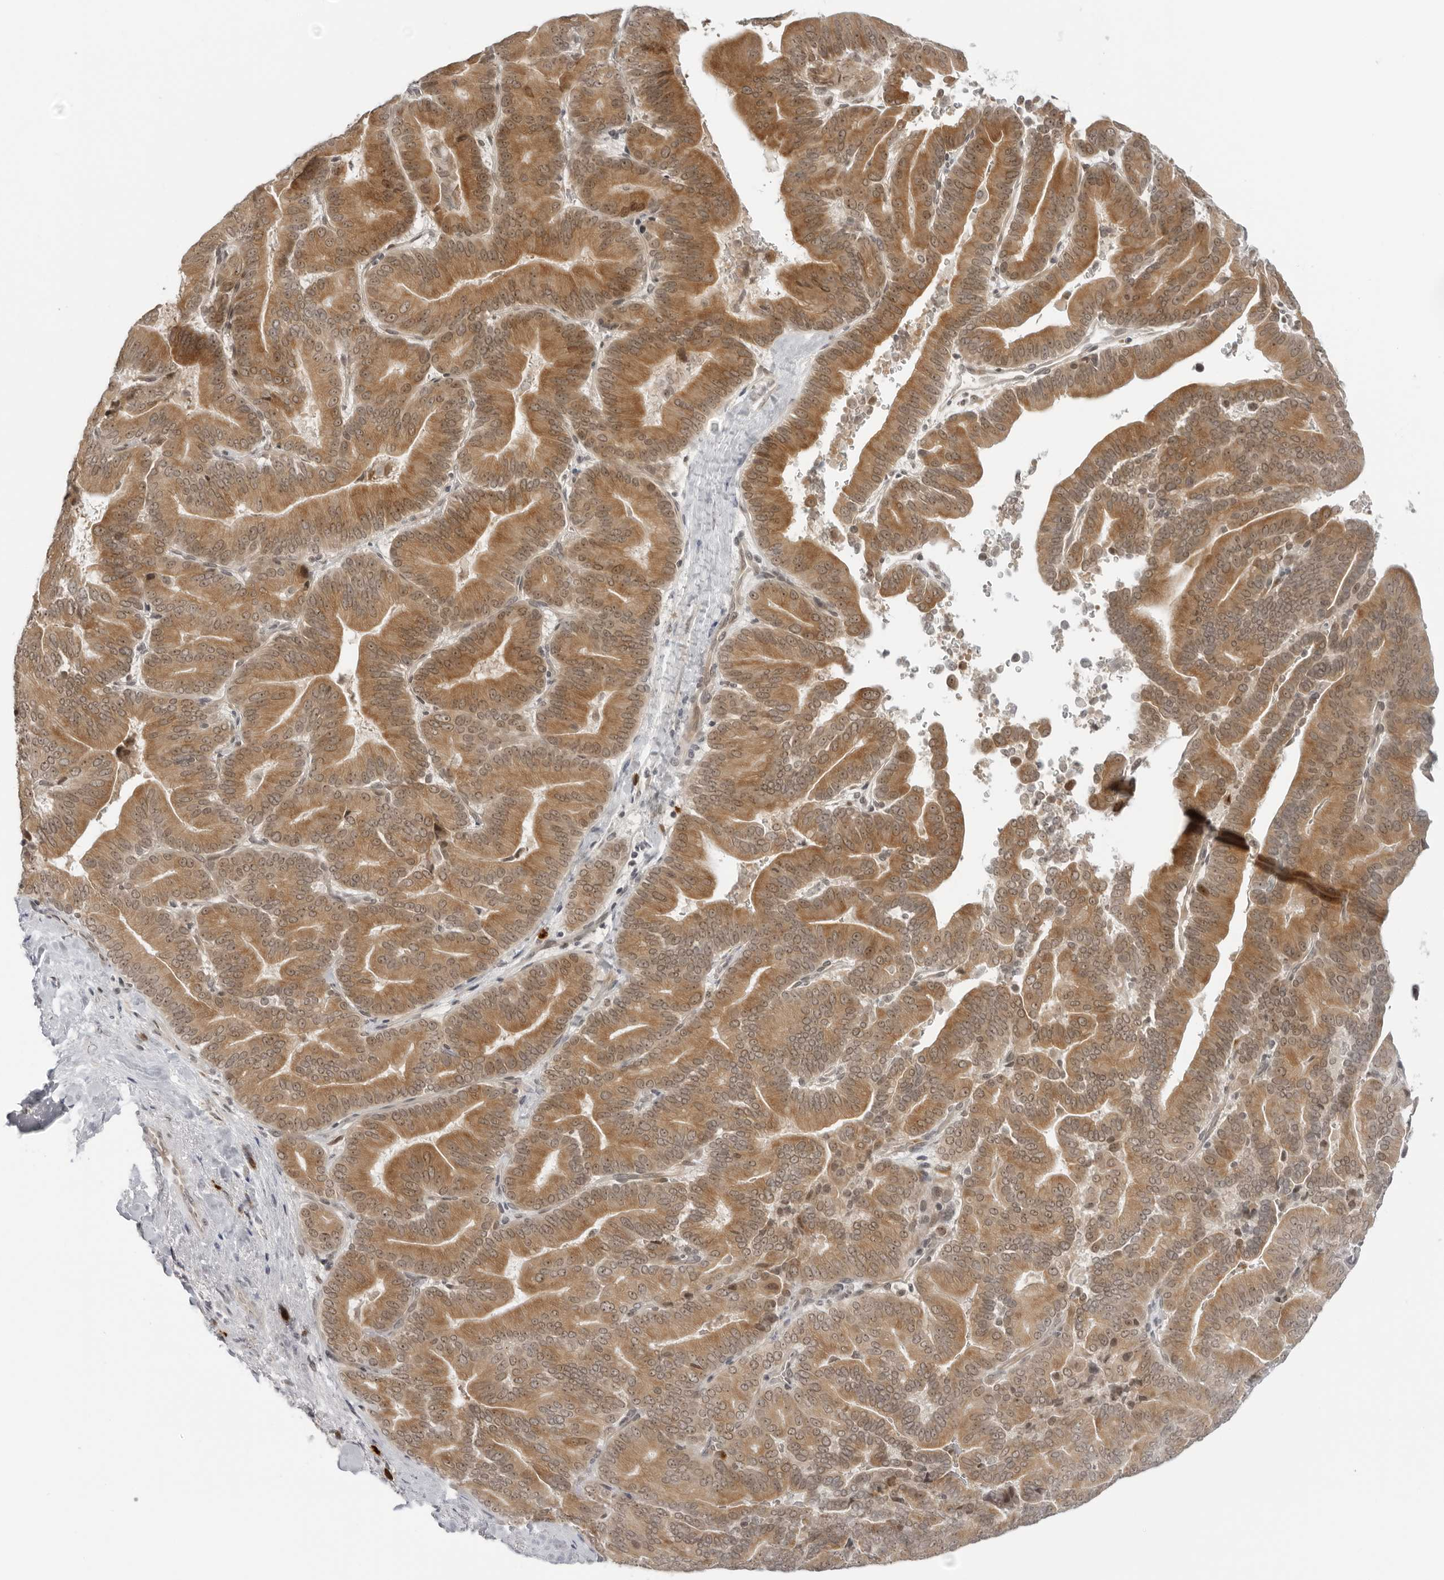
{"staining": {"intensity": "moderate", "quantity": ">75%", "location": "cytoplasmic/membranous"}, "tissue": "liver cancer", "cell_type": "Tumor cells", "image_type": "cancer", "snomed": [{"axis": "morphology", "description": "Cholangiocarcinoma"}, {"axis": "topography", "description": "Liver"}], "caption": "High-power microscopy captured an IHC image of liver cholangiocarcinoma, revealing moderate cytoplasmic/membranous expression in approximately >75% of tumor cells. Nuclei are stained in blue.", "gene": "SUGCT", "patient": {"sex": "female", "age": 75}}